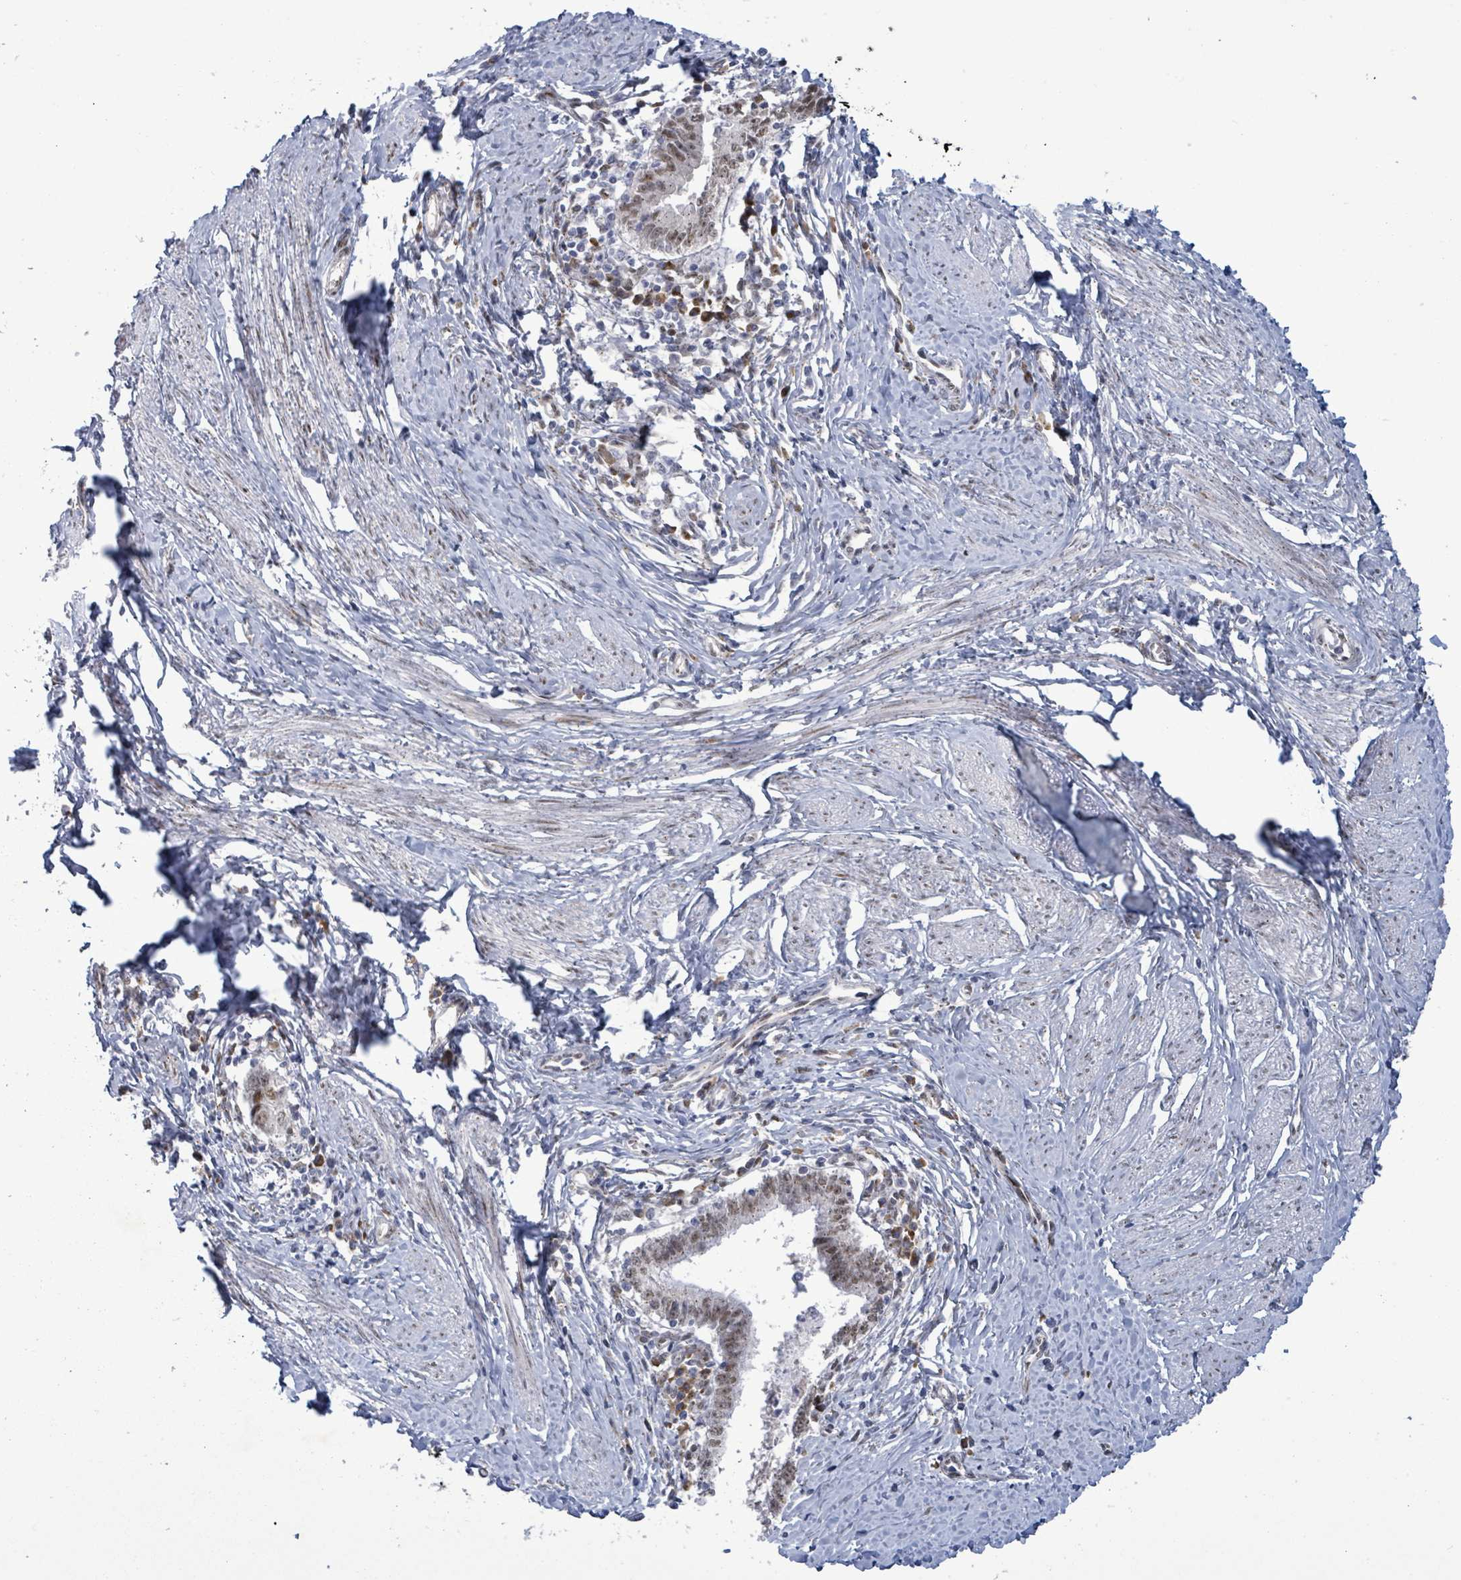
{"staining": {"intensity": "weak", "quantity": ">75%", "location": "nuclear"}, "tissue": "cervical cancer", "cell_type": "Tumor cells", "image_type": "cancer", "snomed": [{"axis": "morphology", "description": "Adenocarcinoma, NOS"}, {"axis": "topography", "description": "Cervix"}], "caption": "High-power microscopy captured an immunohistochemistry micrograph of cervical cancer (adenocarcinoma), revealing weak nuclear positivity in about >75% of tumor cells.", "gene": "TUSC1", "patient": {"sex": "female", "age": 36}}